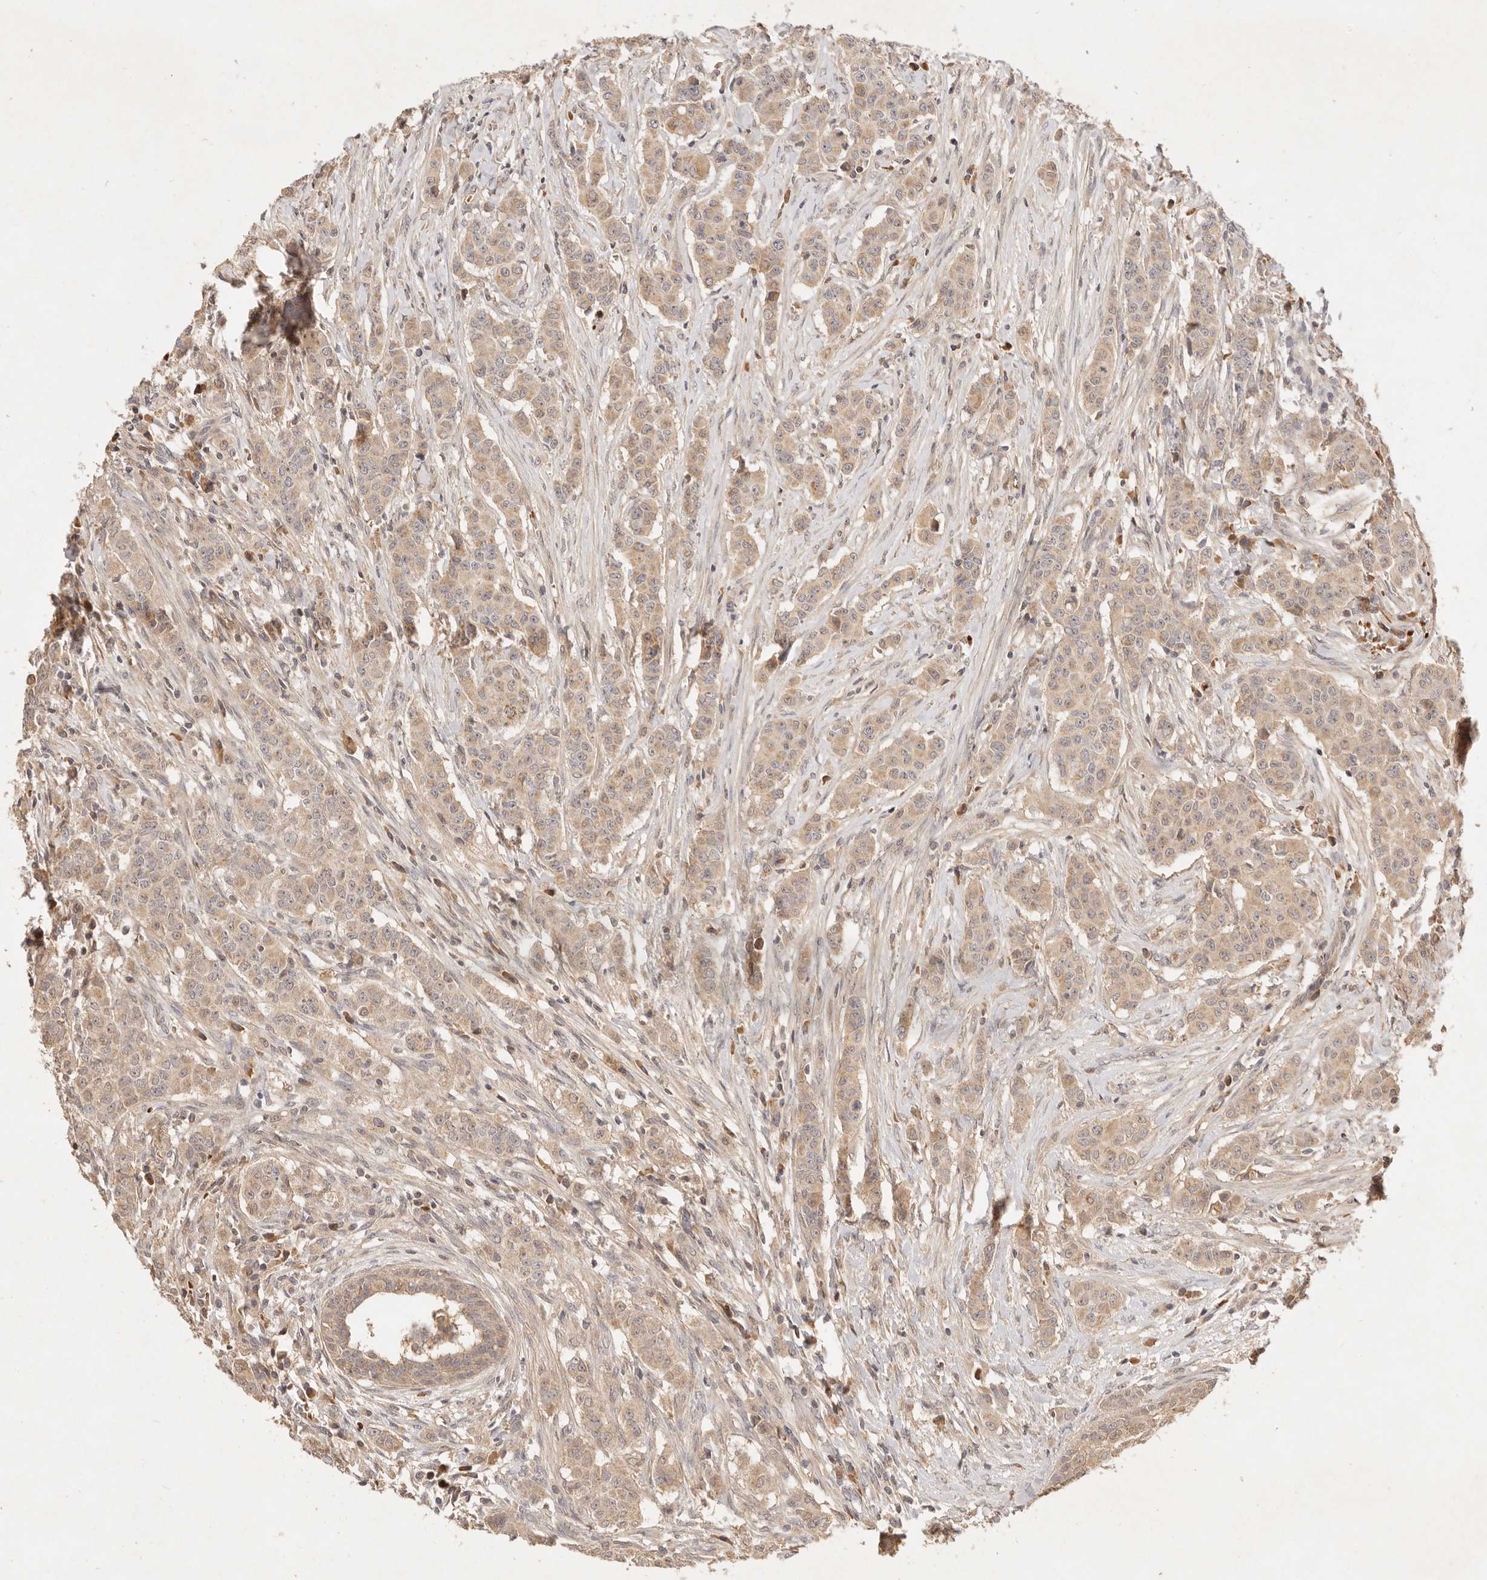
{"staining": {"intensity": "weak", "quantity": ">75%", "location": "cytoplasmic/membranous"}, "tissue": "breast cancer", "cell_type": "Tumor cells", "image_type": "cancer", "snomed": [{"axis": "morphology", "description": "Duct carcinoma"}, {"axis": "topography", "description": "Breast"}], "caption": "A brown stain shows weak cytoplasmic/membranous positivity of a protein in human infiltrating ductal carcinoma (breast) tumor cells.", "gene": "FREM2", "patient": {"sex": "female", "age": 40}}